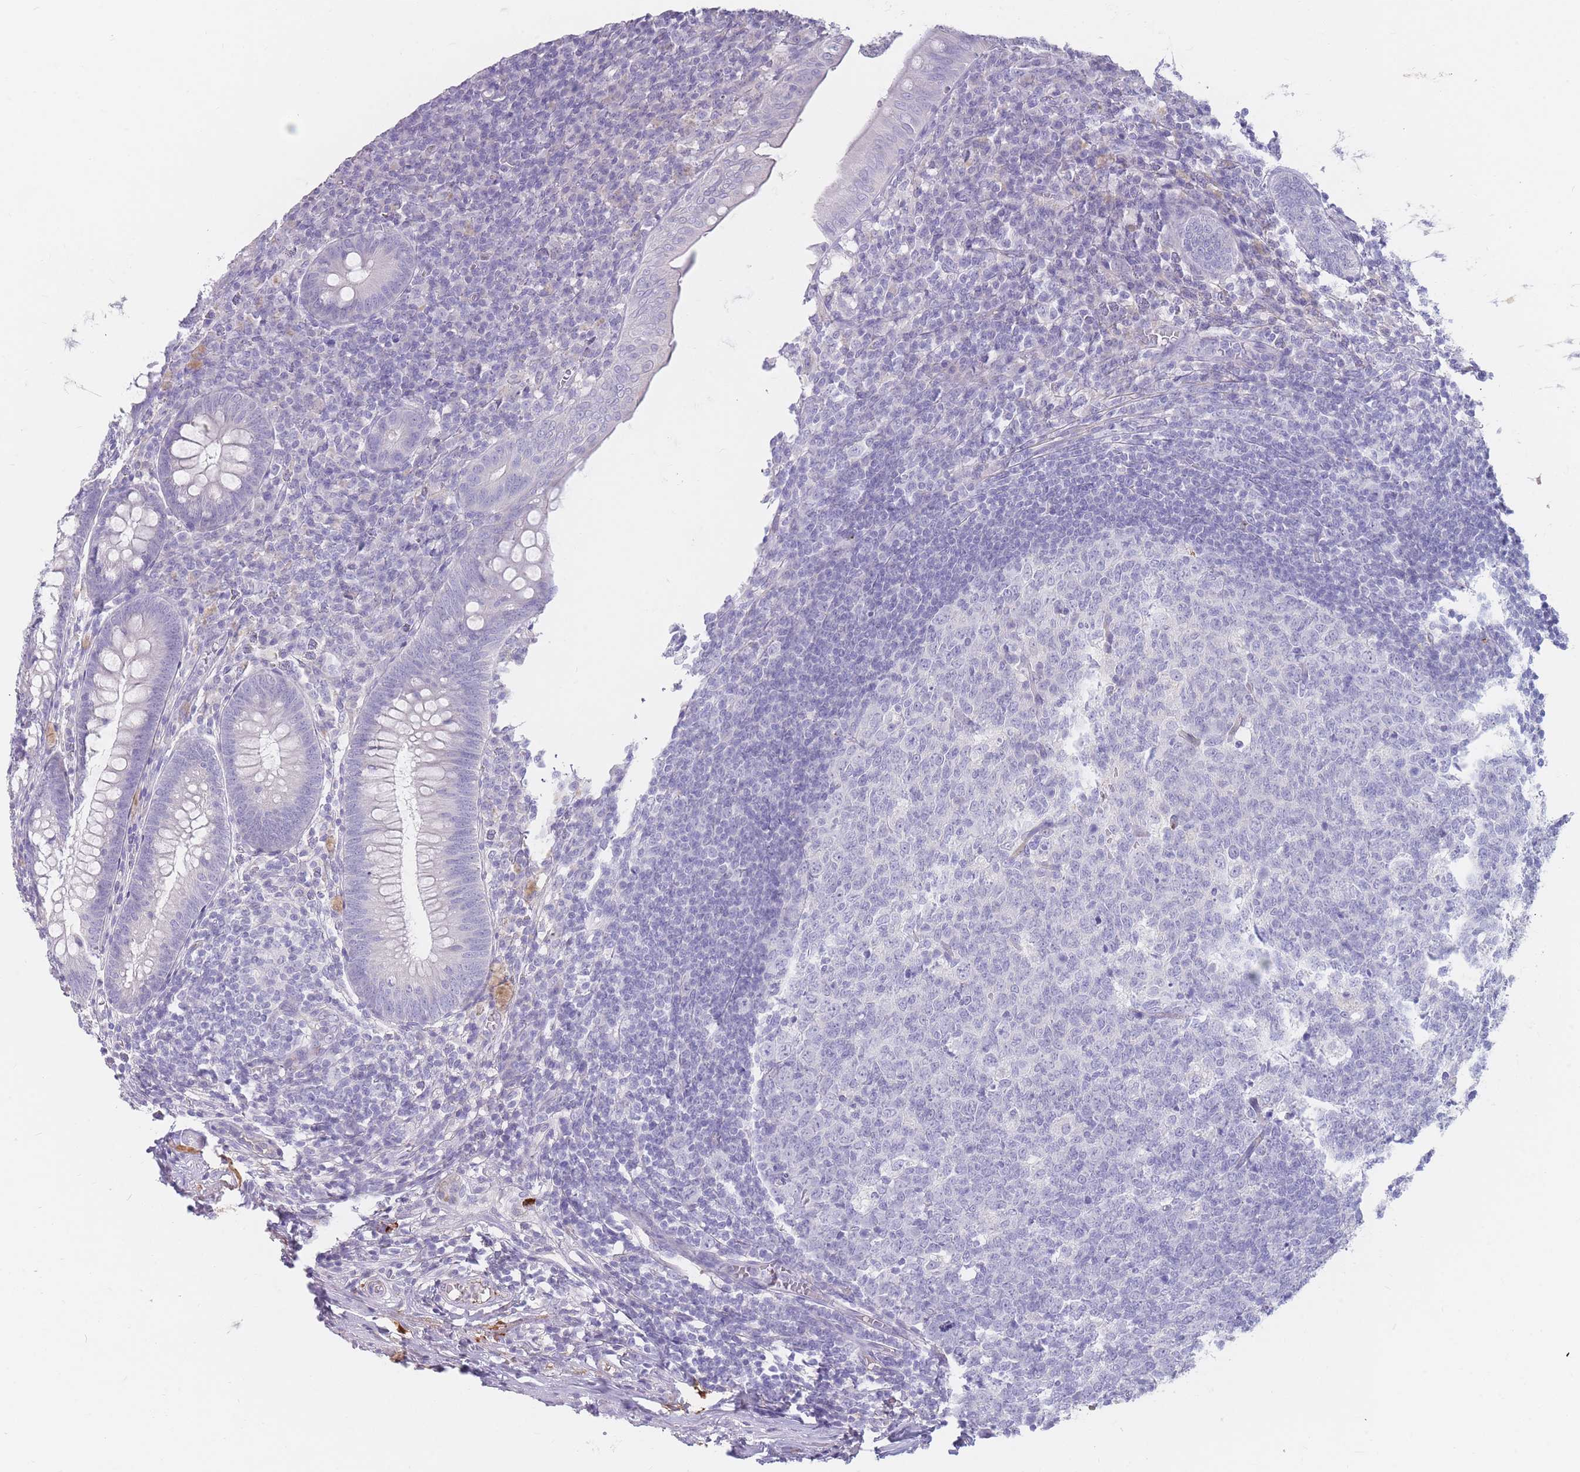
{"staining": {"intensity": "negative", "quantity": "none", "location": "none"}, "tissue": "appendix", "cell_type": "Glandular cells", "image_type": "normal", "snomed": [{"axis": "morphology", "description": "Normal tissue, NOS"}, {"axis": "topography", "description": "Appendix"}], "caption": "There is no significant positivity in glandular cells of appendix.", "gene": "PRG4", "patient": {"sex": "male", "age": 56}}